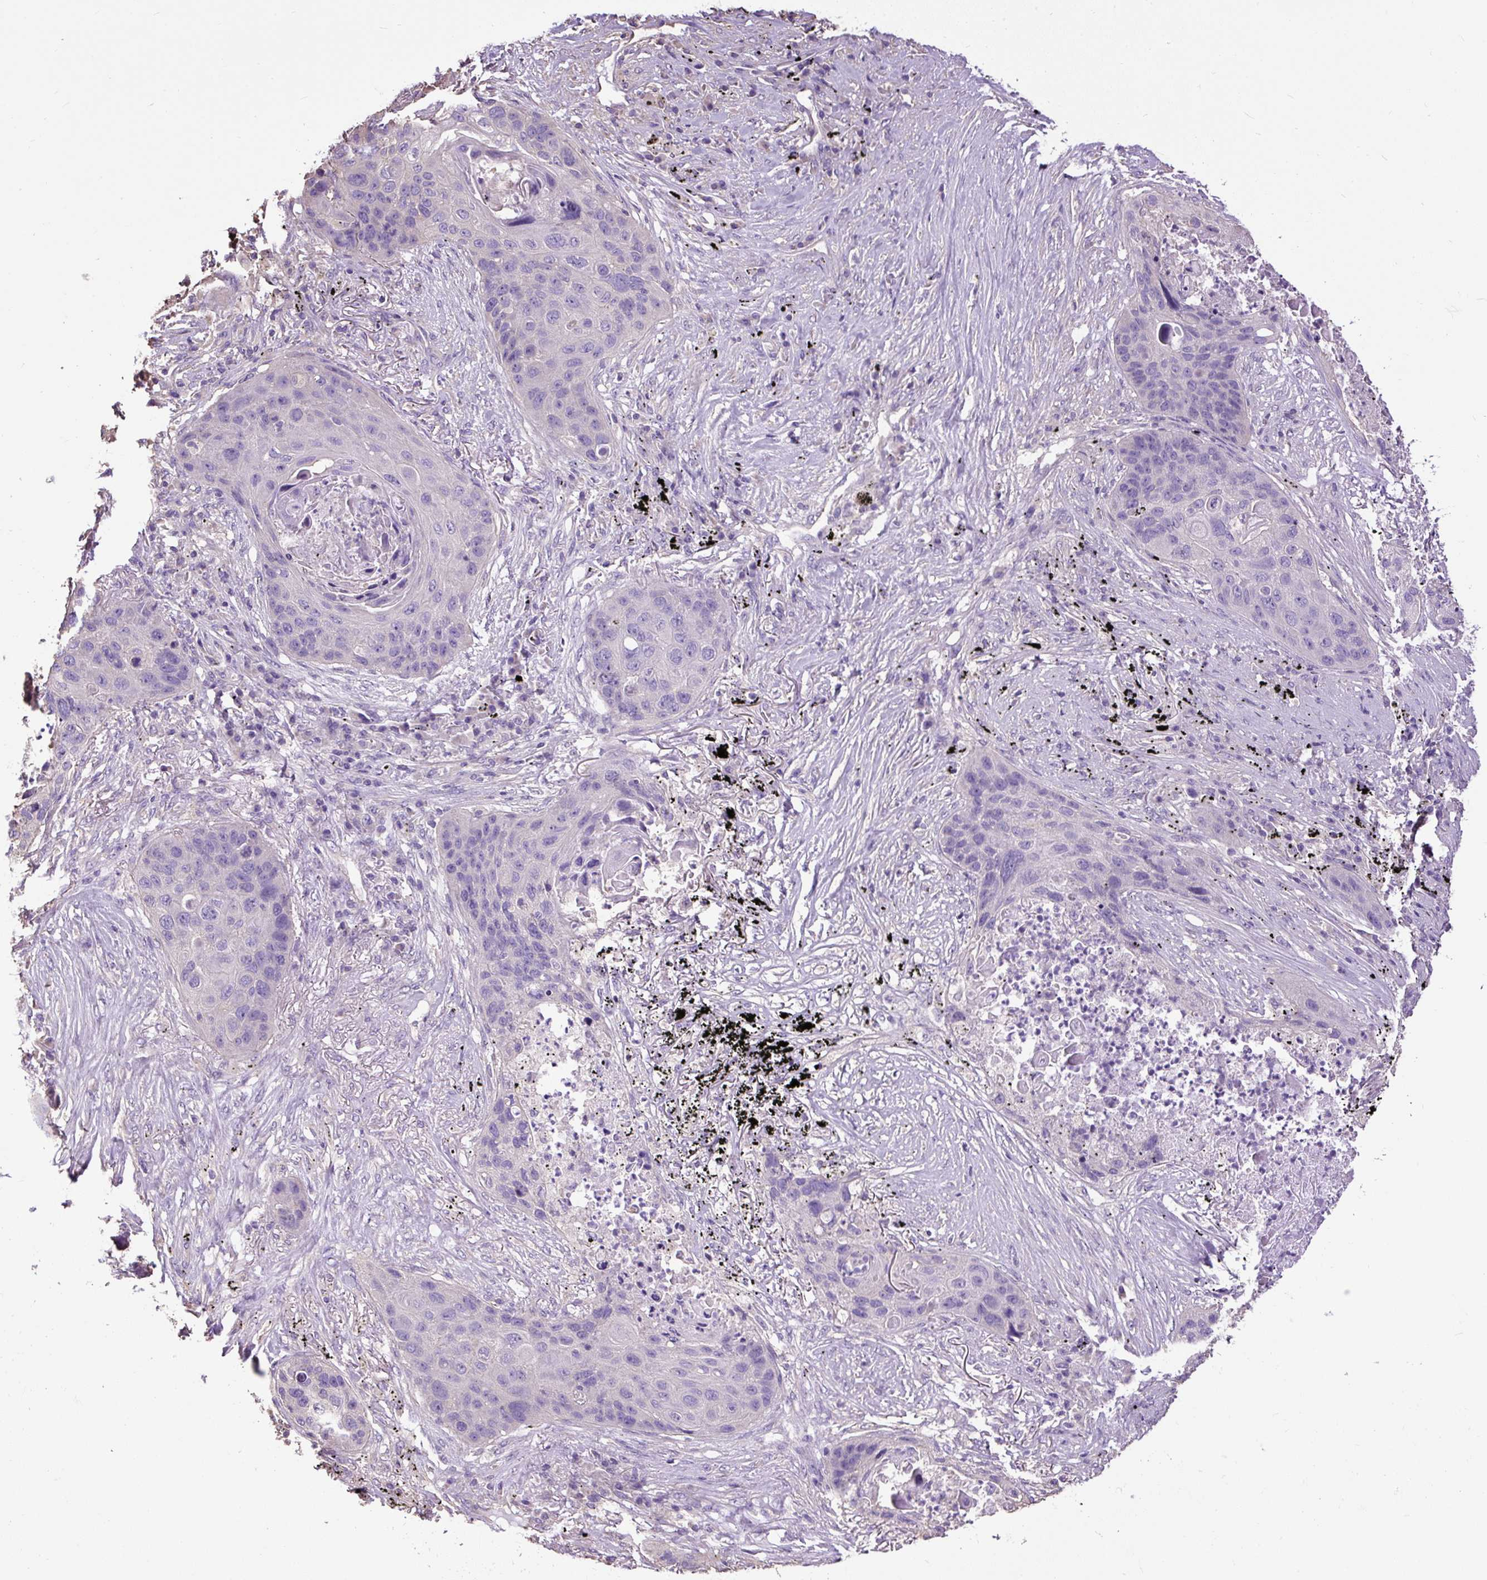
{"staining": {"intensity": "negative", "quantity": "none", "location": "none"}, "tissue": "lung cancer", "cell_type": "Tumor cells", "image_type": "cancer", "snomed": [{"axis": "morphology", "description": "Squamous cell carcinoma, NOS"}, {"axis": "topography", "description": "Lung"}], "caption": "Lung cancer (squamous cell carcinoma) was stained to show a protein in brown. There is no significant positivity in tumor cells.", "gene": "PDIA2", "patient": {"sex": "female", "age": 63}}